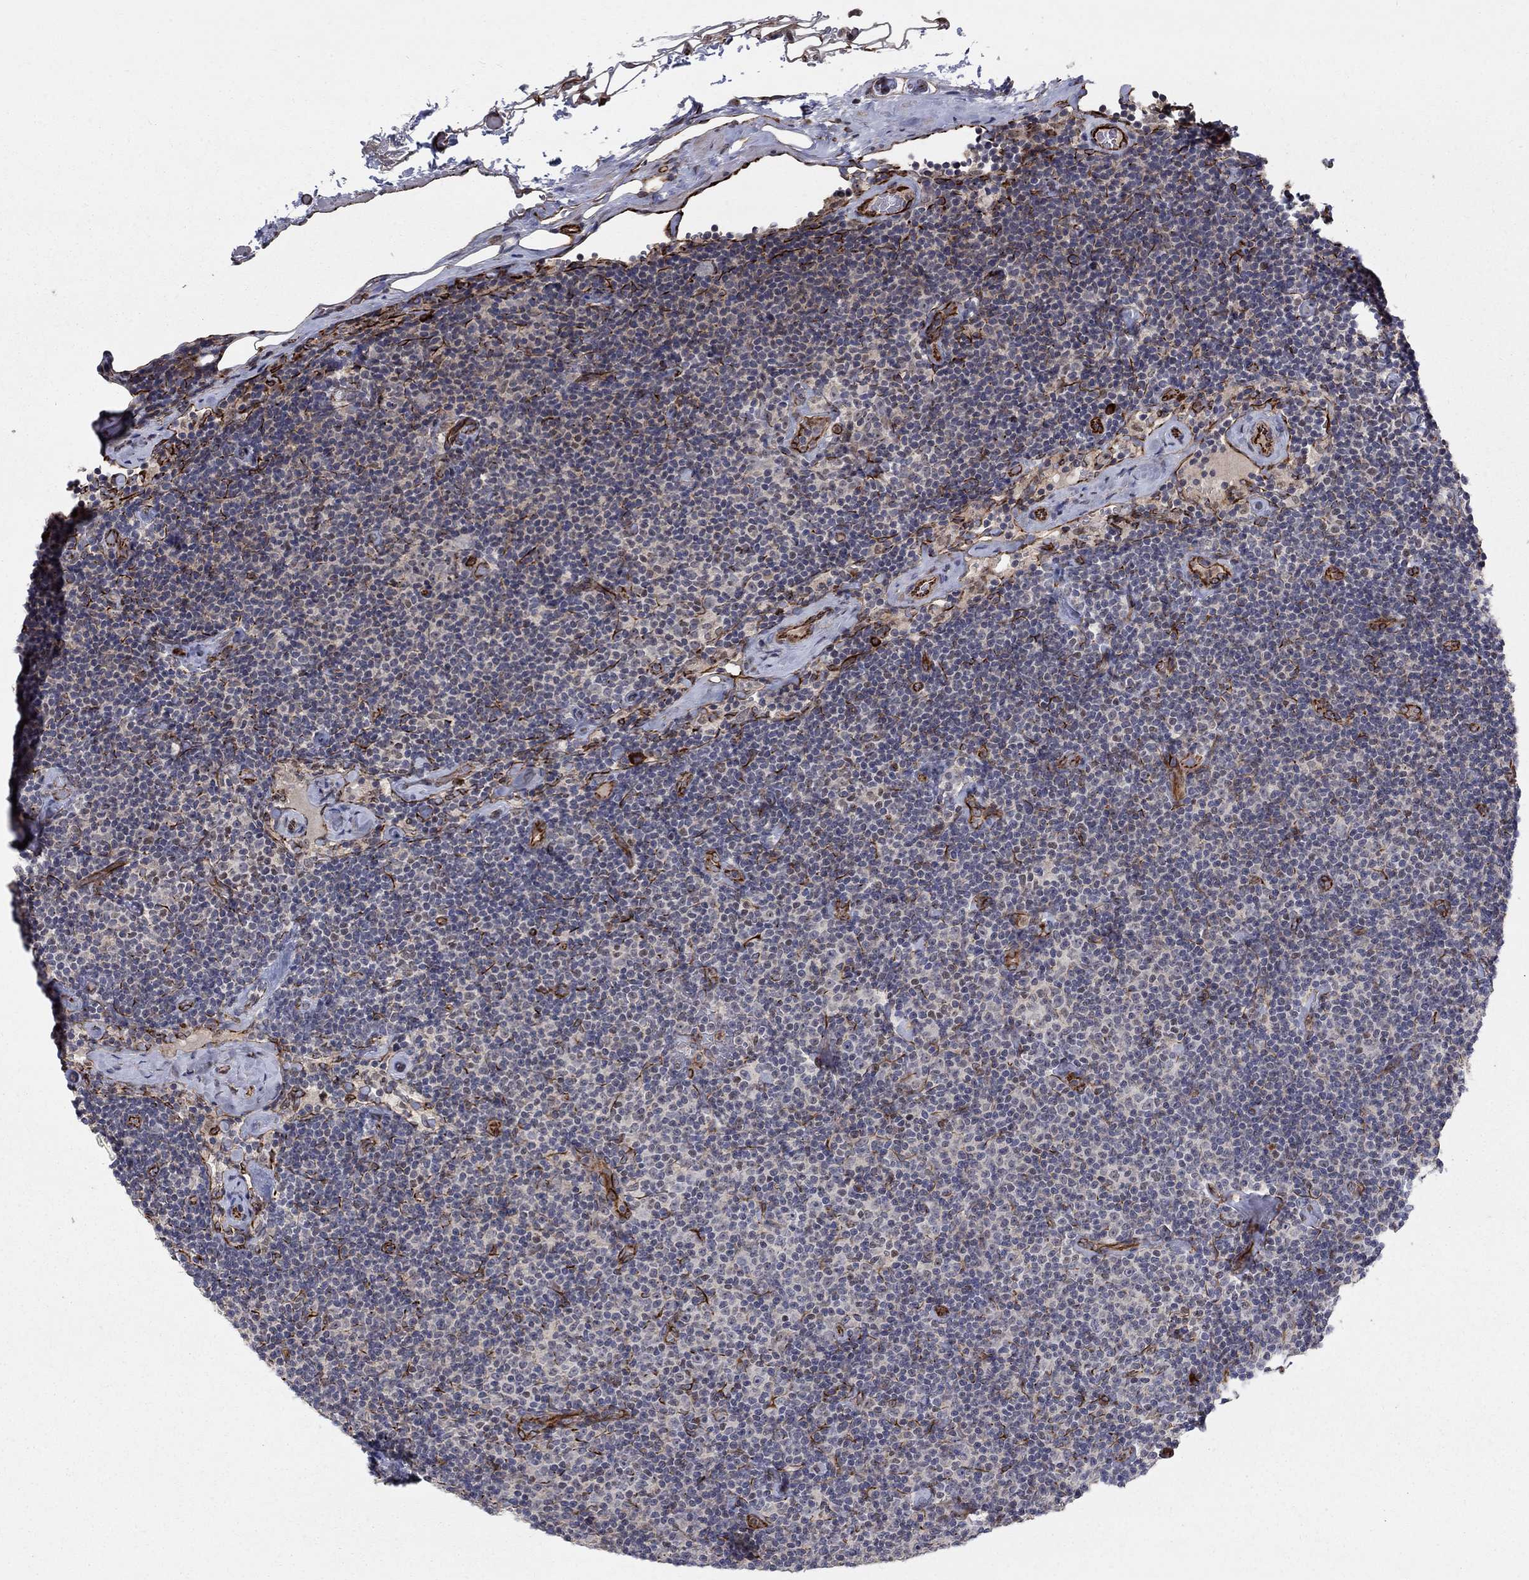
{"staining": {"intensity": "negative", "quantity": "none", "location": "none"}, "tissue": "lymphoma", "cell_type": "Tumor cells", "image_type": "cancer", "snomed": [{"axis": "morphology", "description": "Malignant lymphoma, non-Hodgkin's type, Low grade"}, {"axis": "topography", "description": "Lymph node"}], "caption": "High magnification brightfield microscopy of malignant lymphoma, non-Hodgkin's type (low-grade) stained with DAB (3,3'-diaminobenzidine) (brown) and counterstained with hematoxylin (blue): tumor cells show no significant positivity.", "gene": "MSRA", "patient": {"sex": "male", "age": 81}}